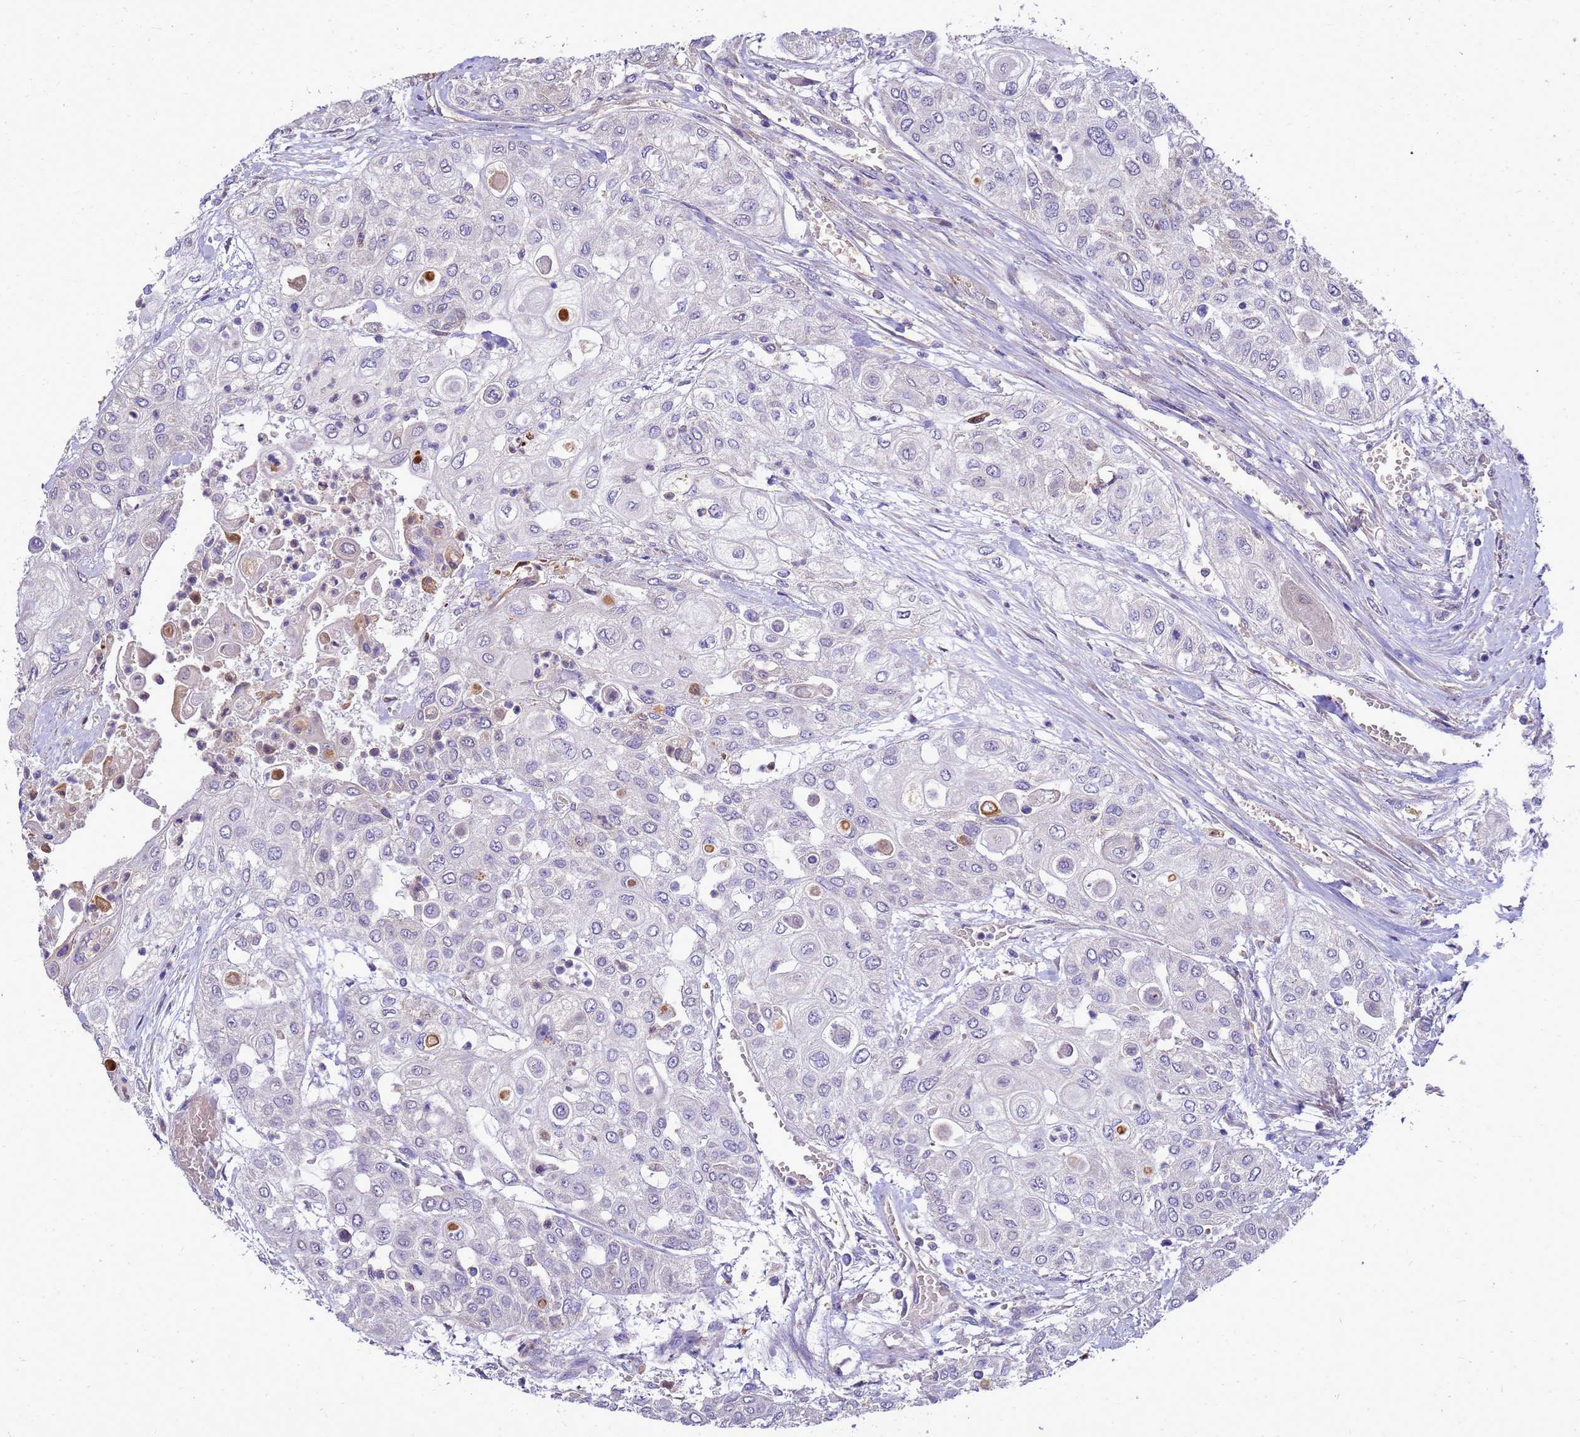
{"staining": {"intensity": "negative", "quantity": "none", "location": "none"}, "tissue": "urothelial cancer", "cell_type": "Tumor cells", "image_type": "cancer", "snomed": [{"axis": "morphology", "description": "Urothelial carcinoma, High grade"}, {"axis": "topography", "description": "Urinary bladder"}], "caption": "Tumor cells are negative for brown protein staining in urothelial carcinoma (high-grade).", "gene": "EIF4EBP3", "patient": {"sex": "female", "age": 79}}